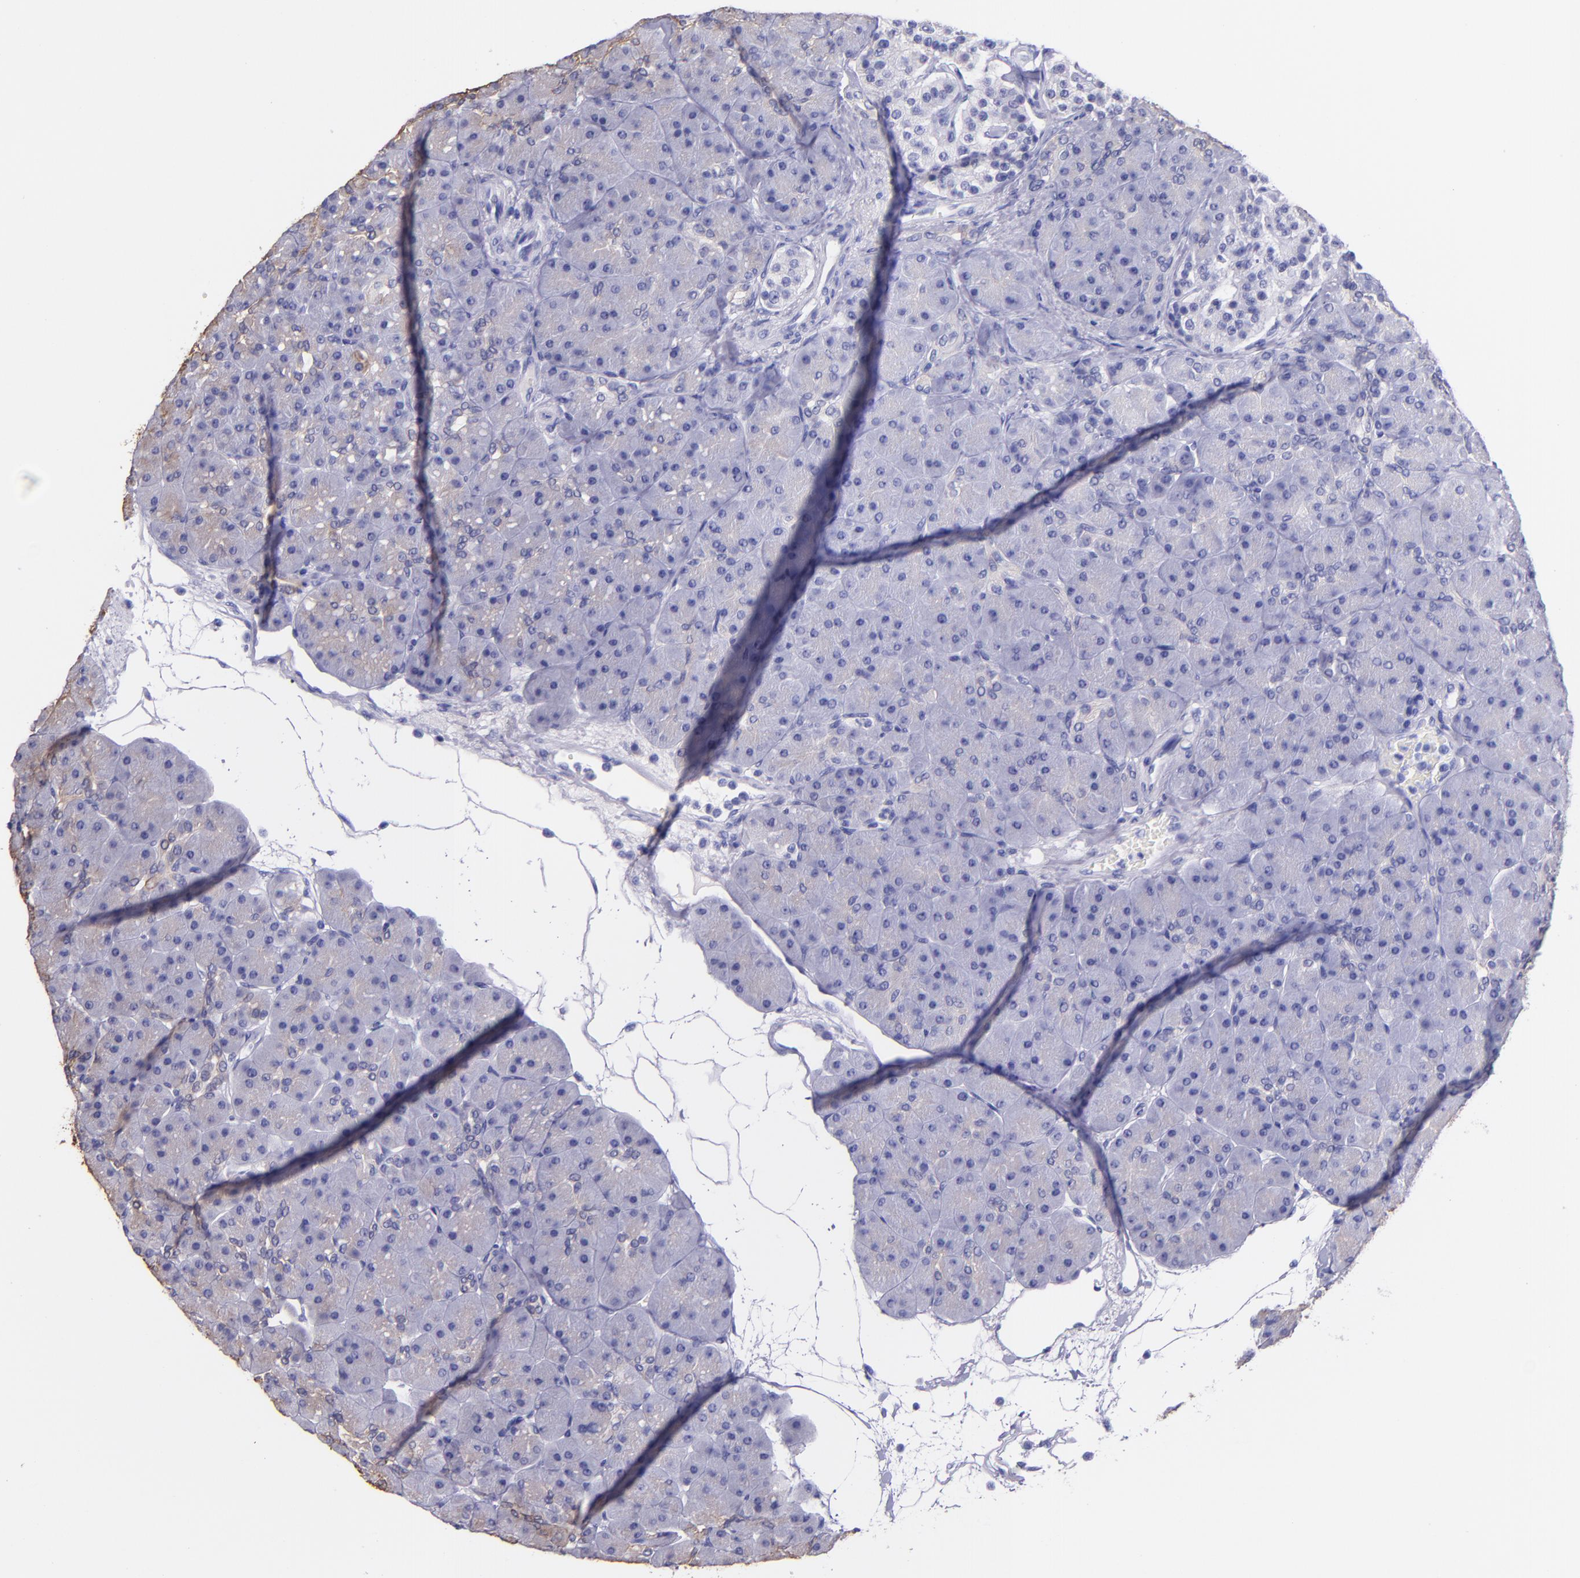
{"staining": {"intensity": "negative", "quantity": "none", "location": "none"}, "tissue": "pancreas", "cell_type": "Exocrine glandular cells", "image_type": "normal", "snomed": [{"axis": "morphology", "description": "Normal tissue, NOS"}, {"axis": "topography", "description": "Pancreas"}], "caption": "Immunohistochemistry (IHC) photomicrograph of normal pancreas stained for a protein (brown), which displays no expression in exocrine glandular cells.", "gene": "KRT4", "patient": {"sex": "male", "age": 66}}